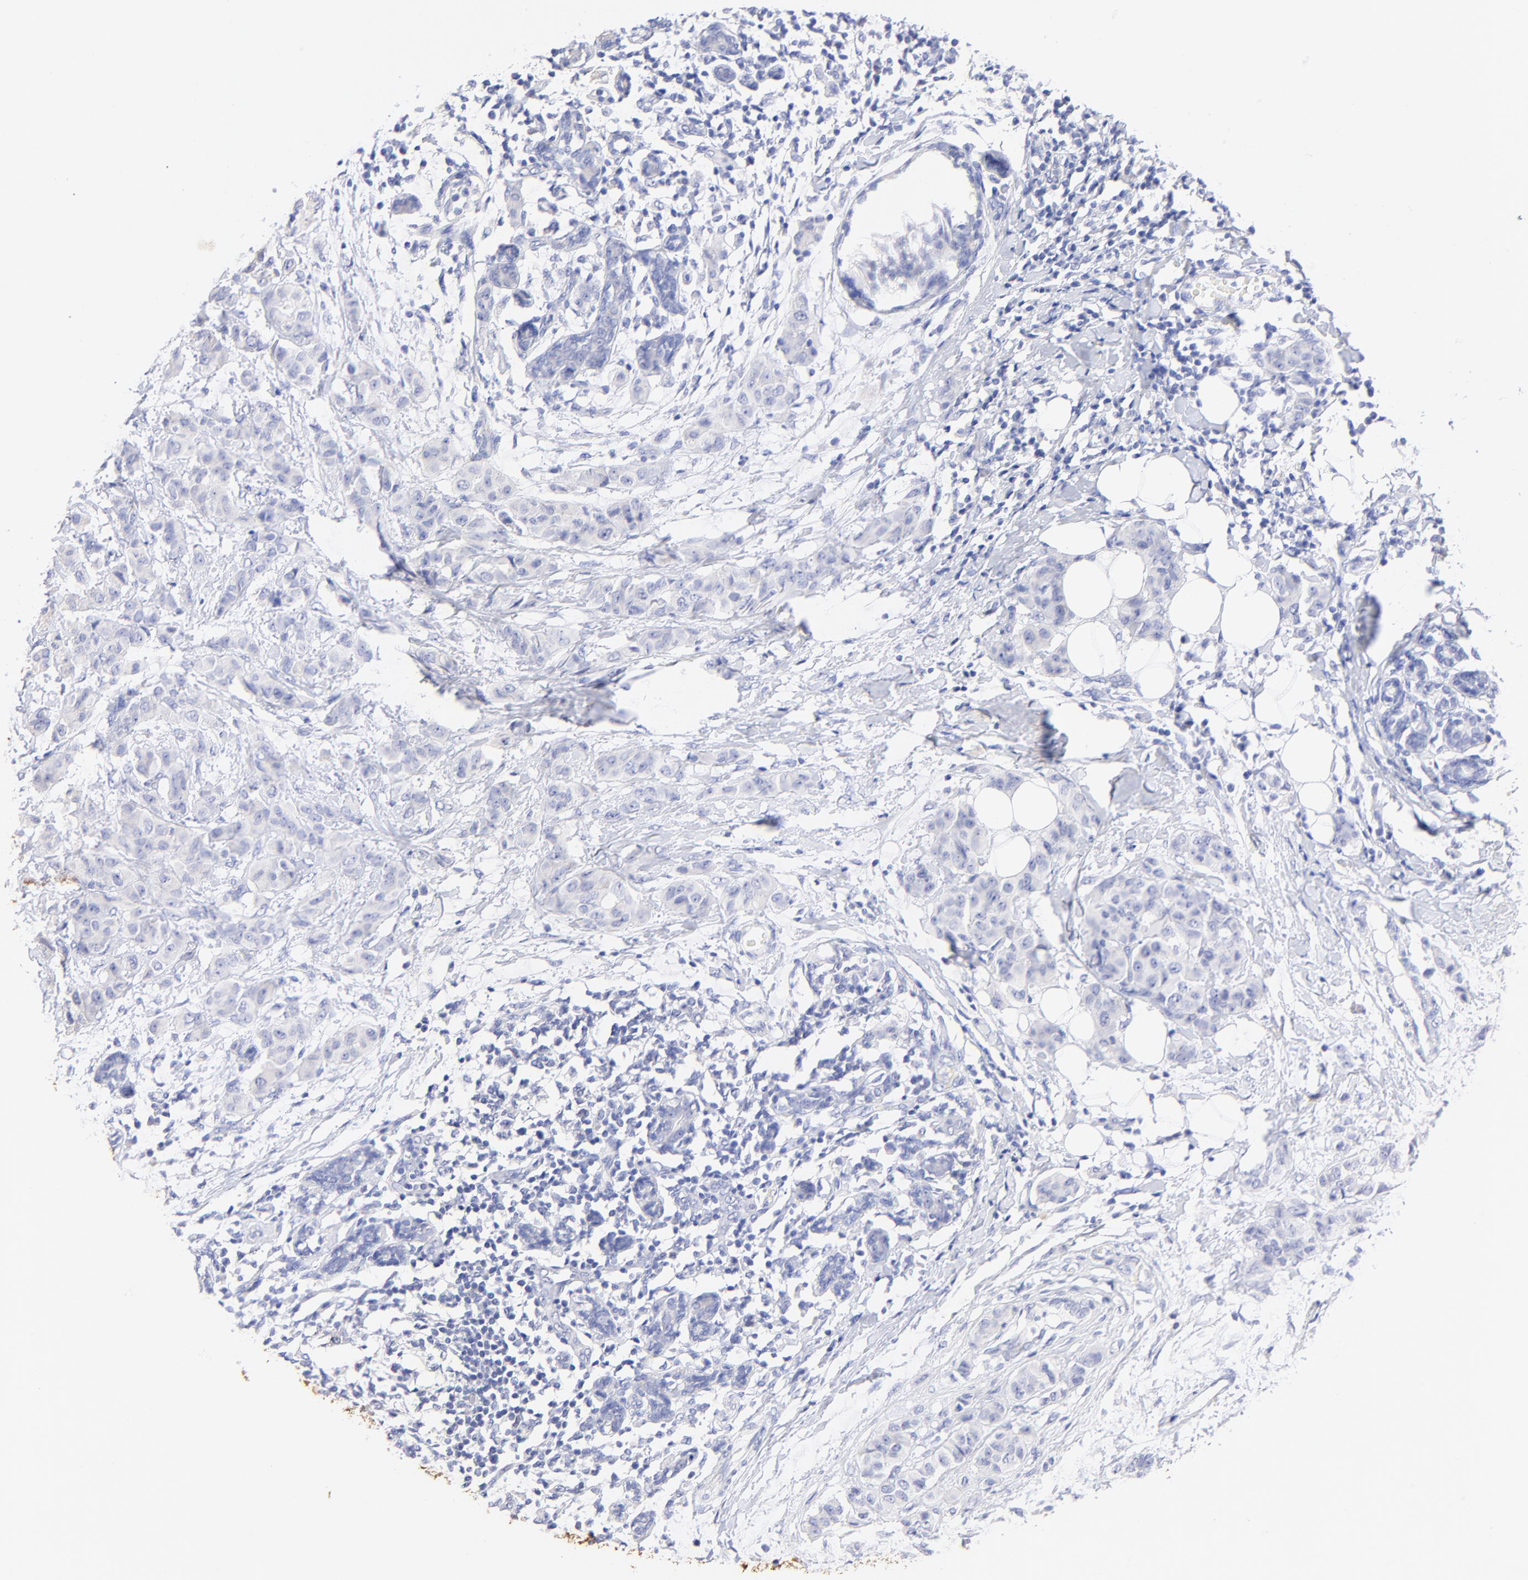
{"staining": {"intensity": "negative", "quantity": "none", "location": "none"}, "tissue": "breast cancer", "cell_type": "Tumor cells", "image_type": "cancer", "snomed": [{"axis": "morphology", "description": "Duct carcinoma"}, {"axis": "topography", "description": "Breast"}], "caption": "There is no significant positivity in tumor cells of infiltrating ductal carcinoma (breast). Brightfield microscopy of IHC stained with DAB (3,3'-diaminobenzidine) (brown) and hematoxylin (blue), captured at high magnification.", "gene": "RAB3A", "patient": {"sex": "female", "age": 40}}